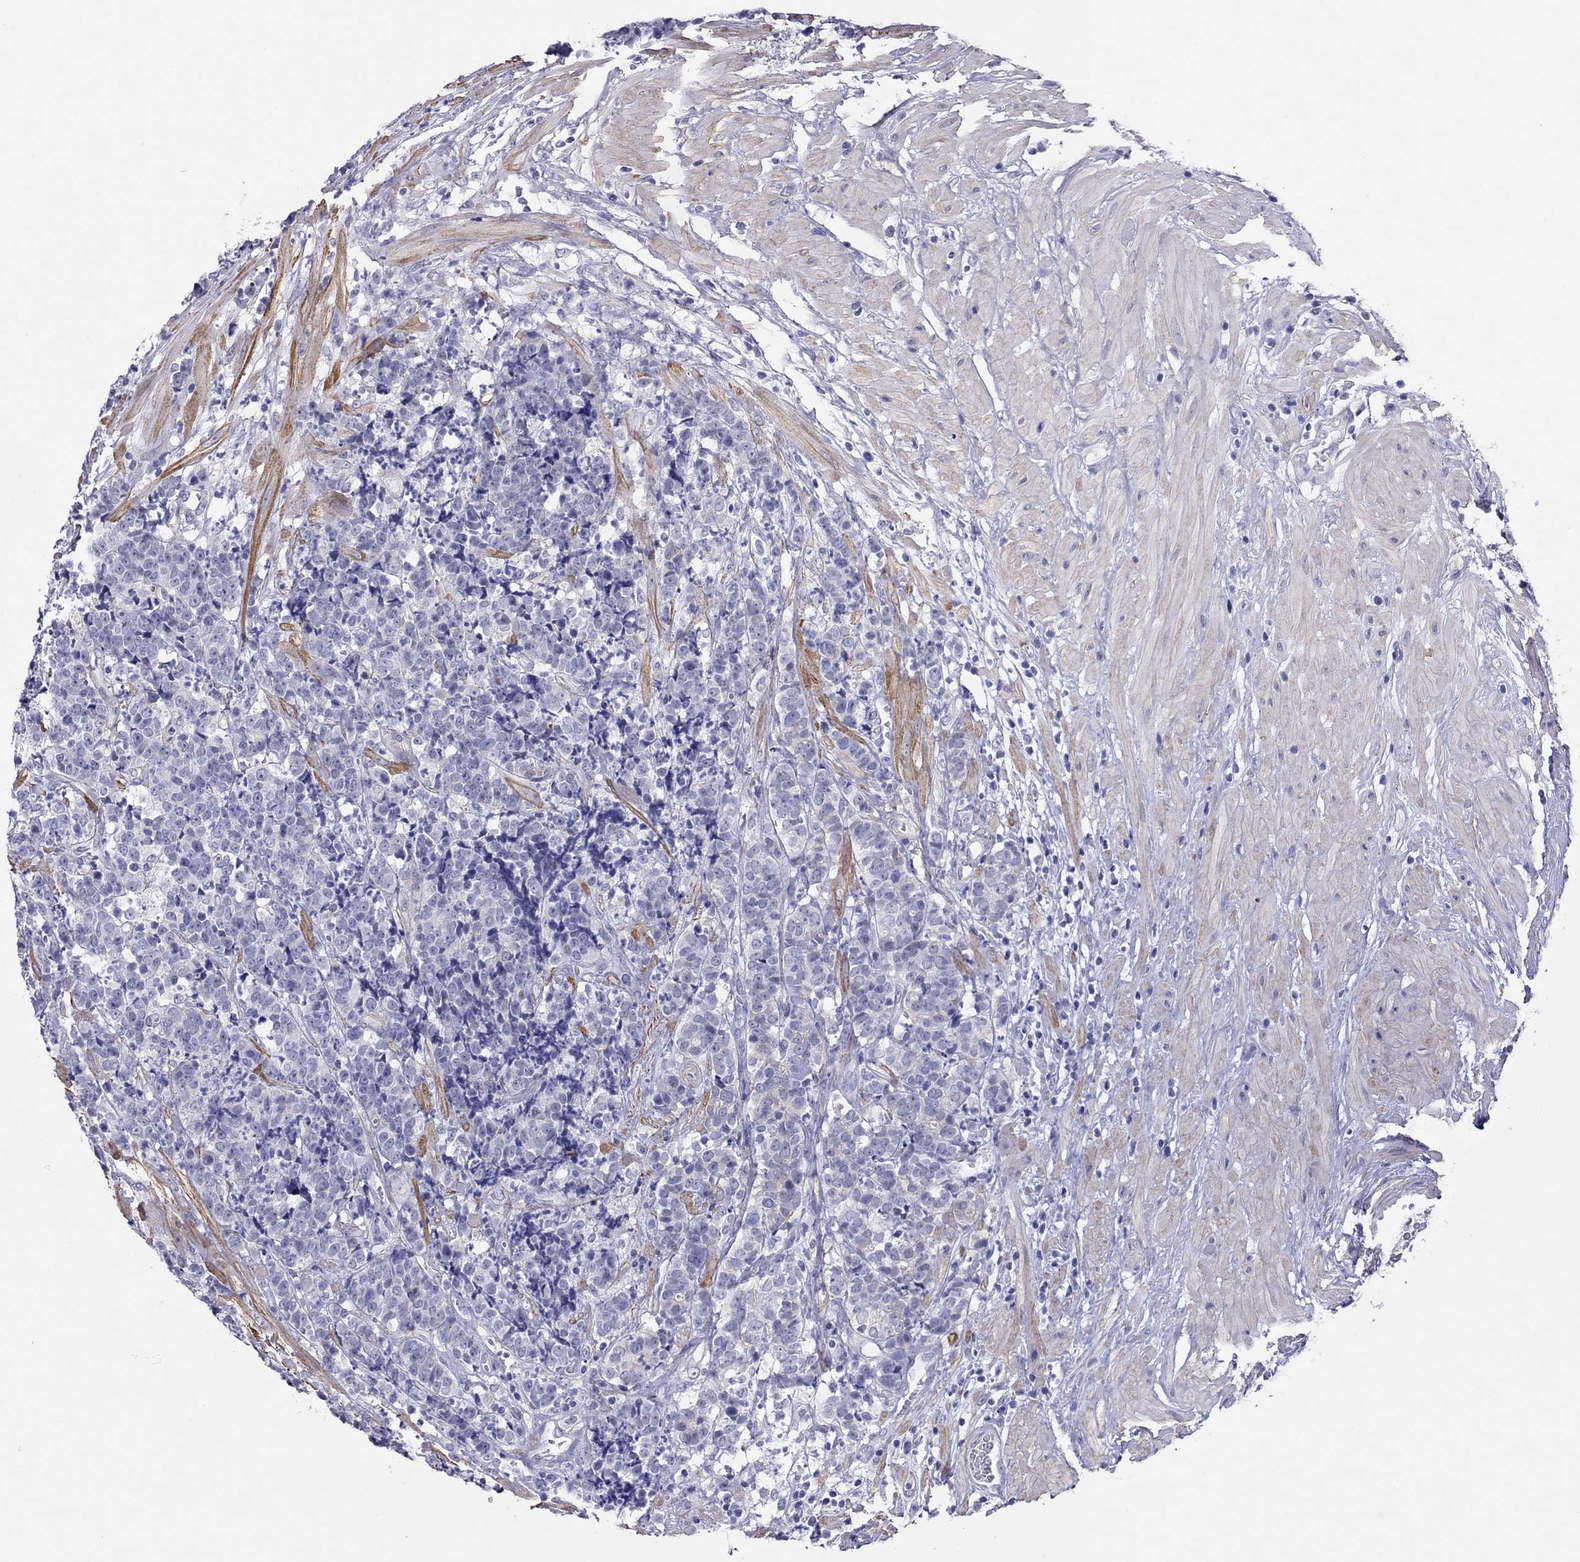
{"staining": {"intensity": "negative", "quantity": "none", "location": "none"}, "tissue": "prostate cancer", "cell_type": "Tumor cells", "image_type": "cancer", "snomed": [{"axis": "morphology", "description": "Adenocarcinoma, NOS"}, {"axis": "topography", "description": "Prostate"}], "caption": "Tumor cells are negative for brown protein staining in prostate adenocarcinoma.", "gene": "MYMX", "patient": {"sex": "male", "age": 67}}